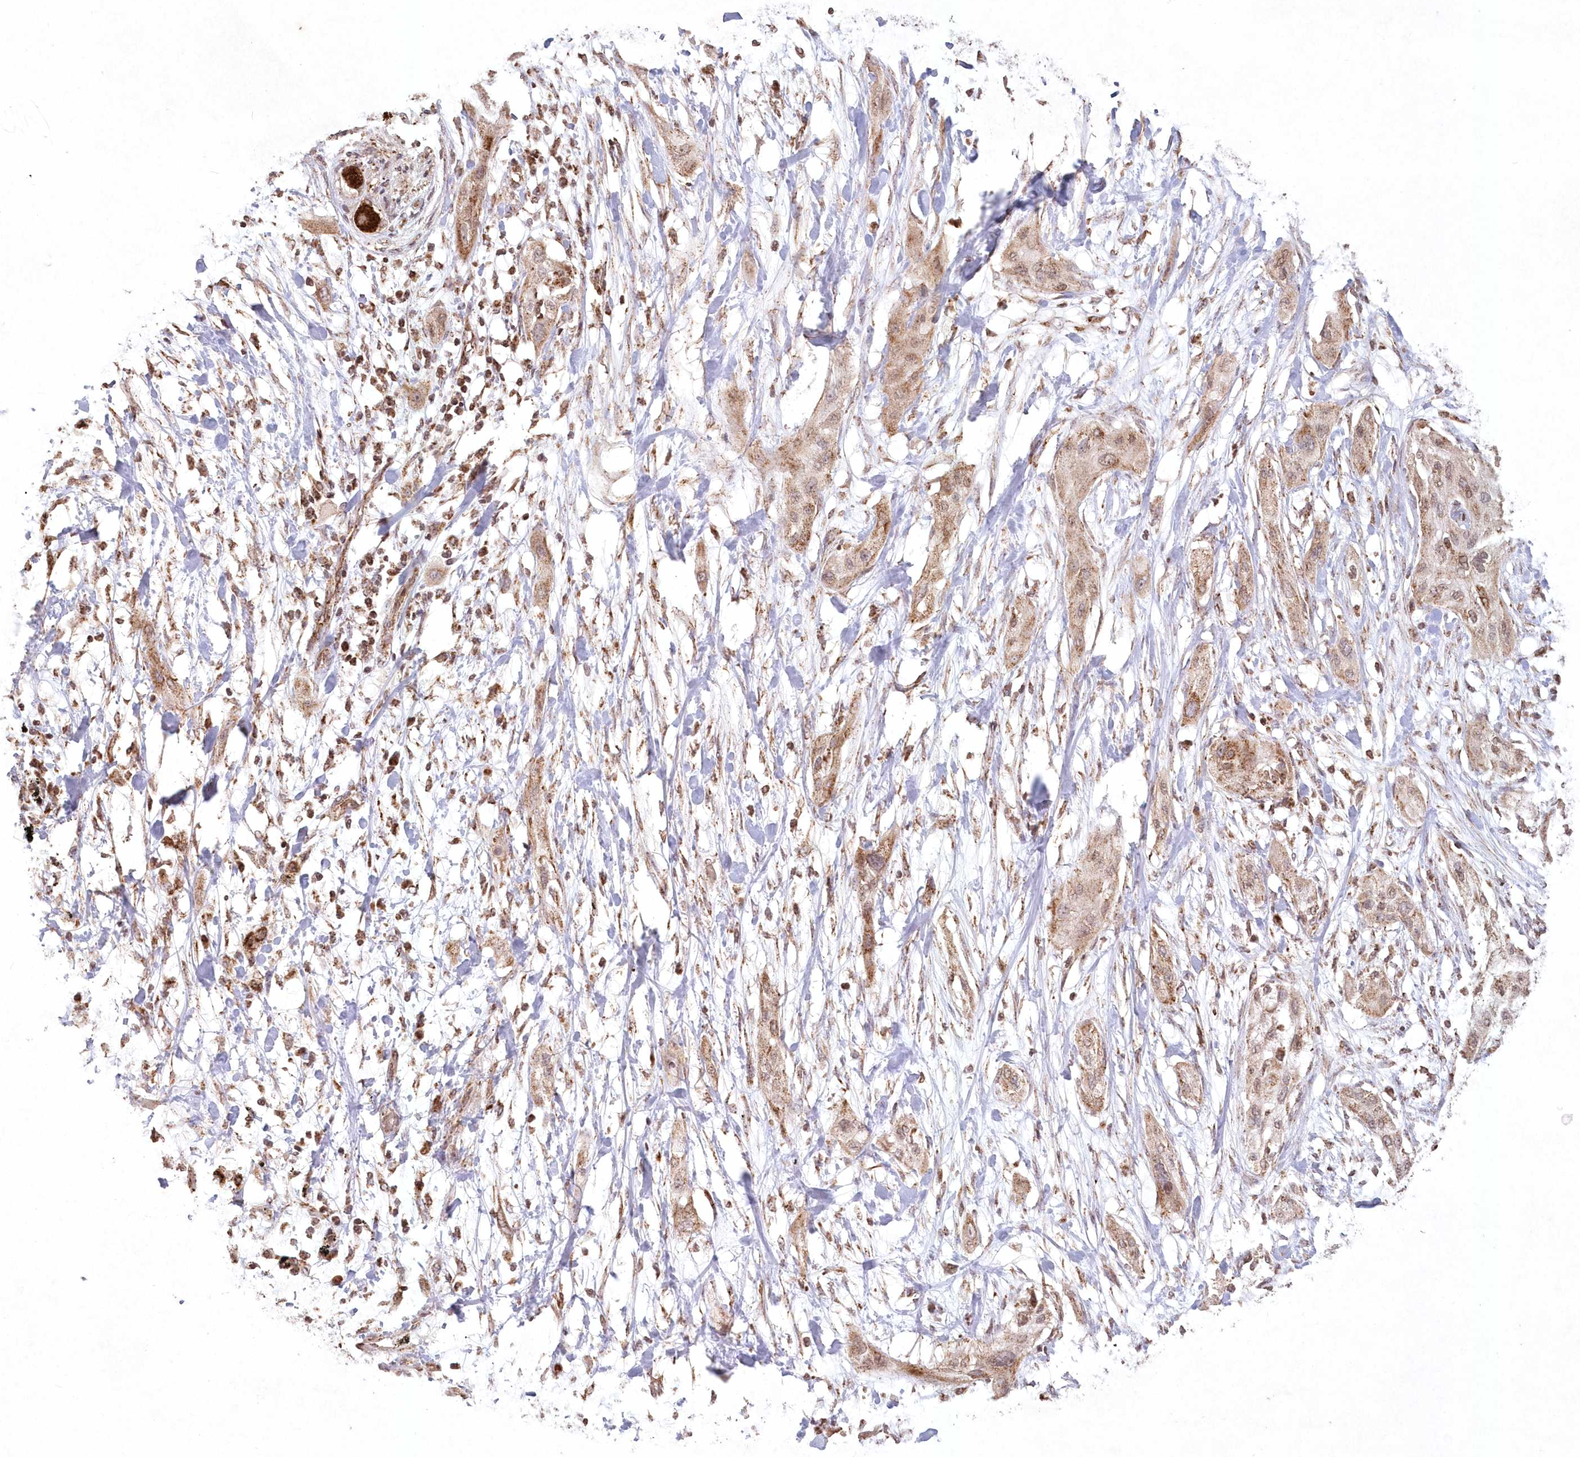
{"staining": {"intensity": "moderate", "quantity": ">75%", "location": "cytoplasmic/membranous"}, "tissue": "lung cancer", "cell_type": "Tumor cells", "image_type": "cancer", "snomed": [{"axis": "morphology", "description": "Squamous cell carcinoma, NOS"}, {"axis": "topography", "description": "Lung"}], "caption": "Human squamous cell carcinoma (lung) stained with a protein marker demonstrates moderate staining in tumor cells.", "gene": "LRPPRC", "patient": {"sex": "female", "age": 47}}